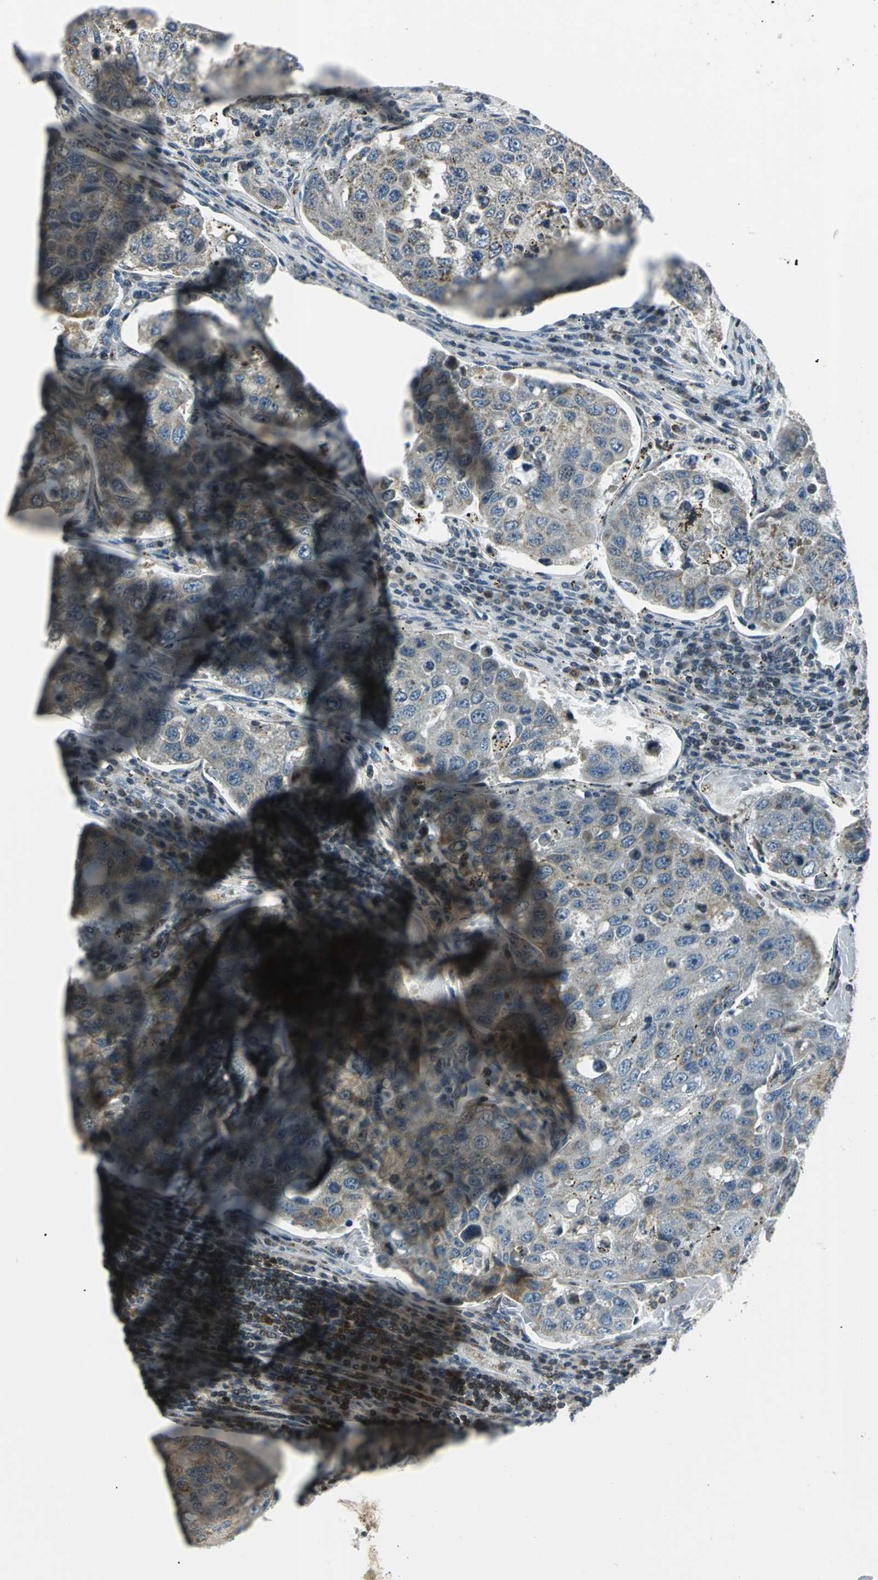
{"staining": {"intensity": "weak", "quantity": "25%-75%", "location": "cytoplasmic/membranous"}, "tissue": "urothelial cancer", "cell_type": "Tumor cells", "image_type": "cancer", "snomed": [{"axis": "morphology", "description": "Urothelial carcinoma, High grade"}, {"axis": "topography", "description": "Lymph node"}, {"axis": "topography", "description": "Urinary bladder"}], "caption": "Human urothelial cancer stained for a protein (brown) reveals weak cytoplasmic/membranous positive staining in approximately 25%-75% of tumor cells.", "gene": "USP40", "patient": {"sex": "male", "age": 51}}